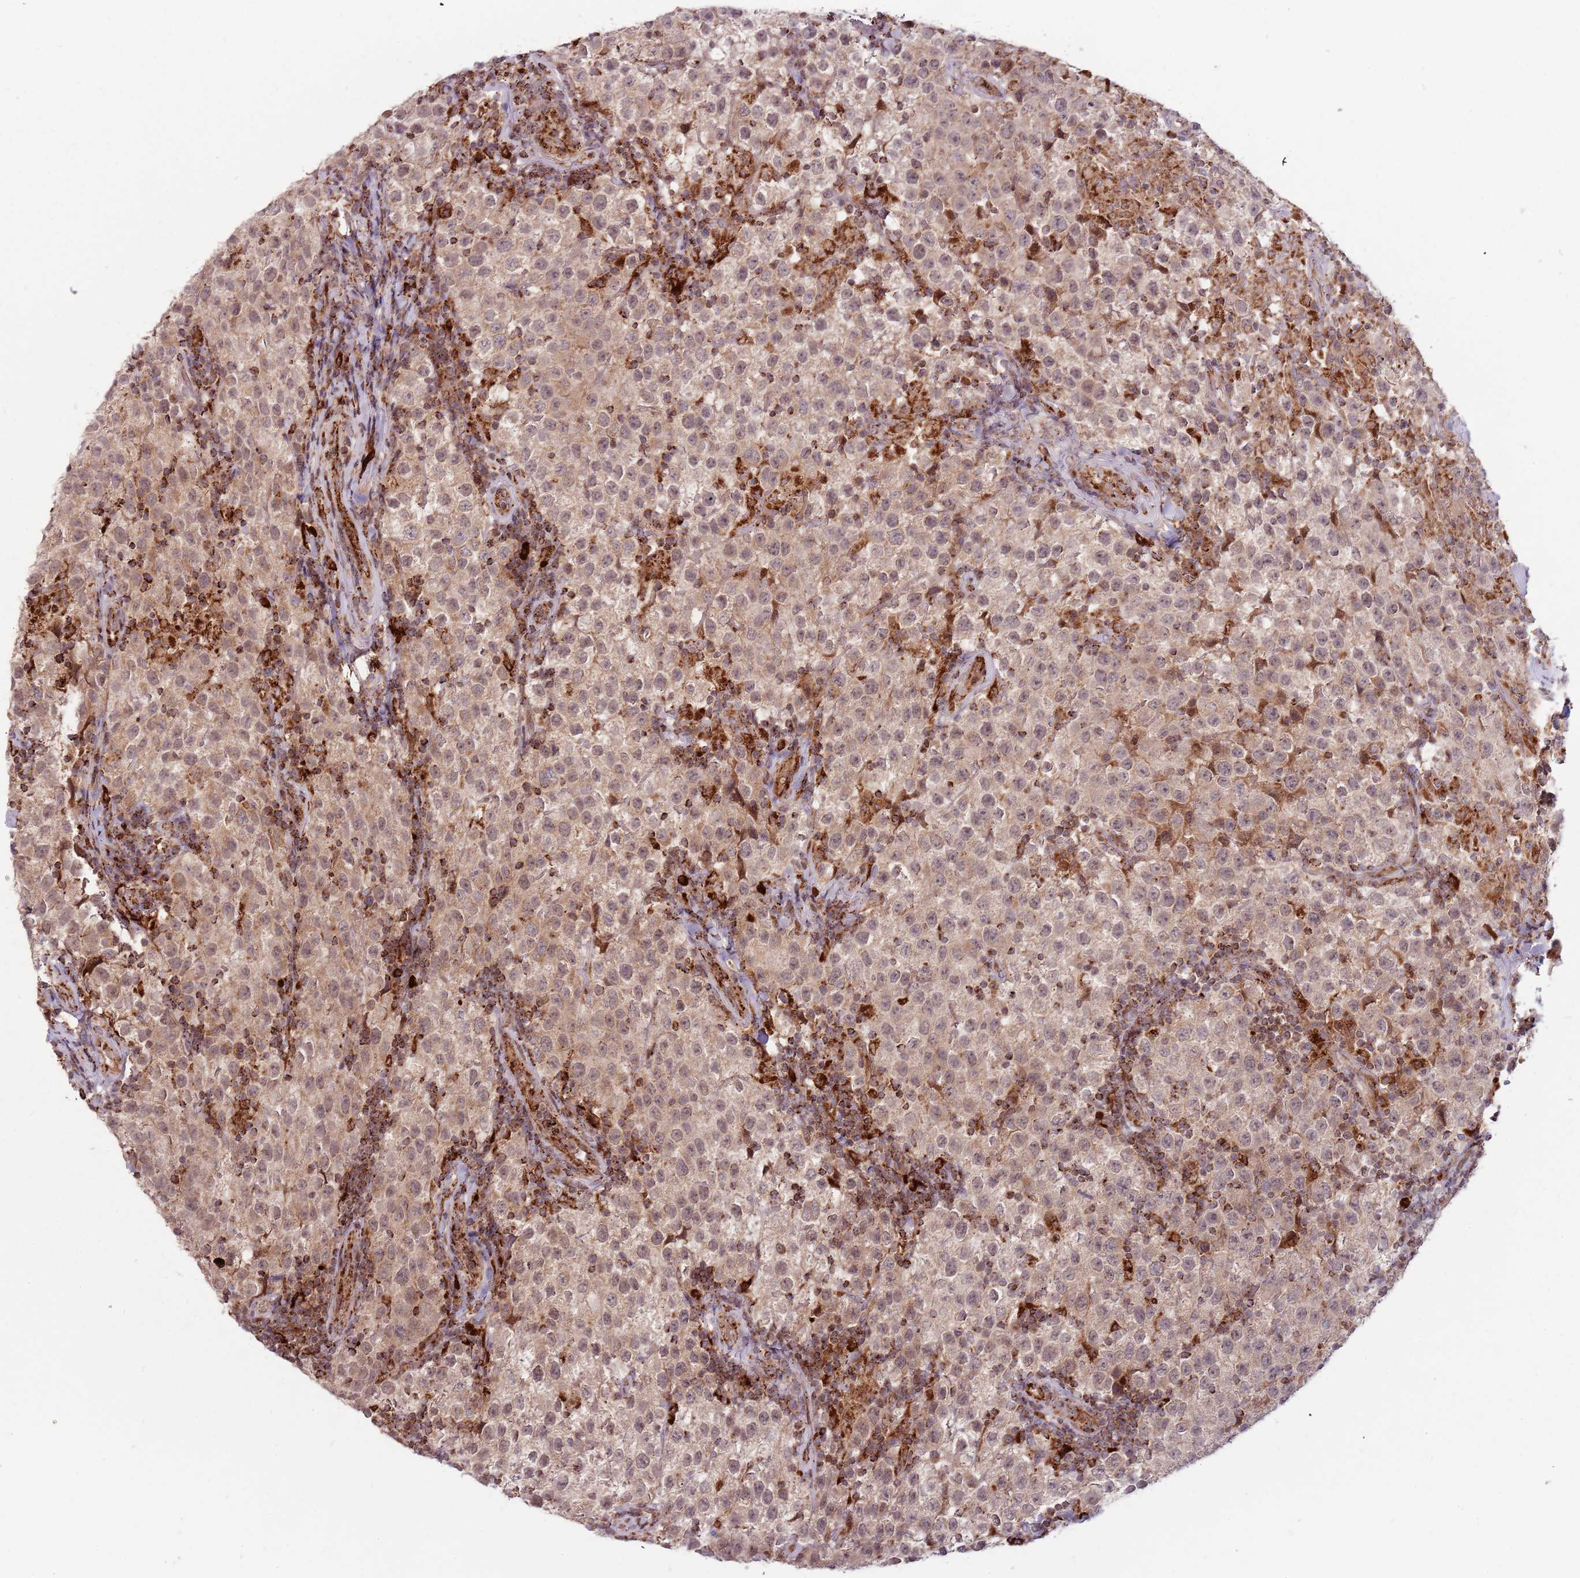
{"staining": {"intensity": "weak", "quantity": ">75%", "location": "cytoplasmic/membranous"}, "tissue": "testis cancer", "cell_type": "Tumor cells", "image_type": "cancer", "snomed": [{"axis": "morphology", "description": "Seminoma, NOS"}, {"axis": "morphology", "description": "Carcinoma, Embryonal, NOS"}, {"axis": "topography", "description": "Testis"}], "caption": "A low amount of weak cytoplasmic/membranous expression is seen in about >75% of tumor cells in embryonal carcinoma (testis) tissue. (DAB (3,3'-diaminobenzidine) IHC with brightfield microscopy, high magnification).", "gene": "ULK3", "patient": {"sex": "male", "age": 41}}